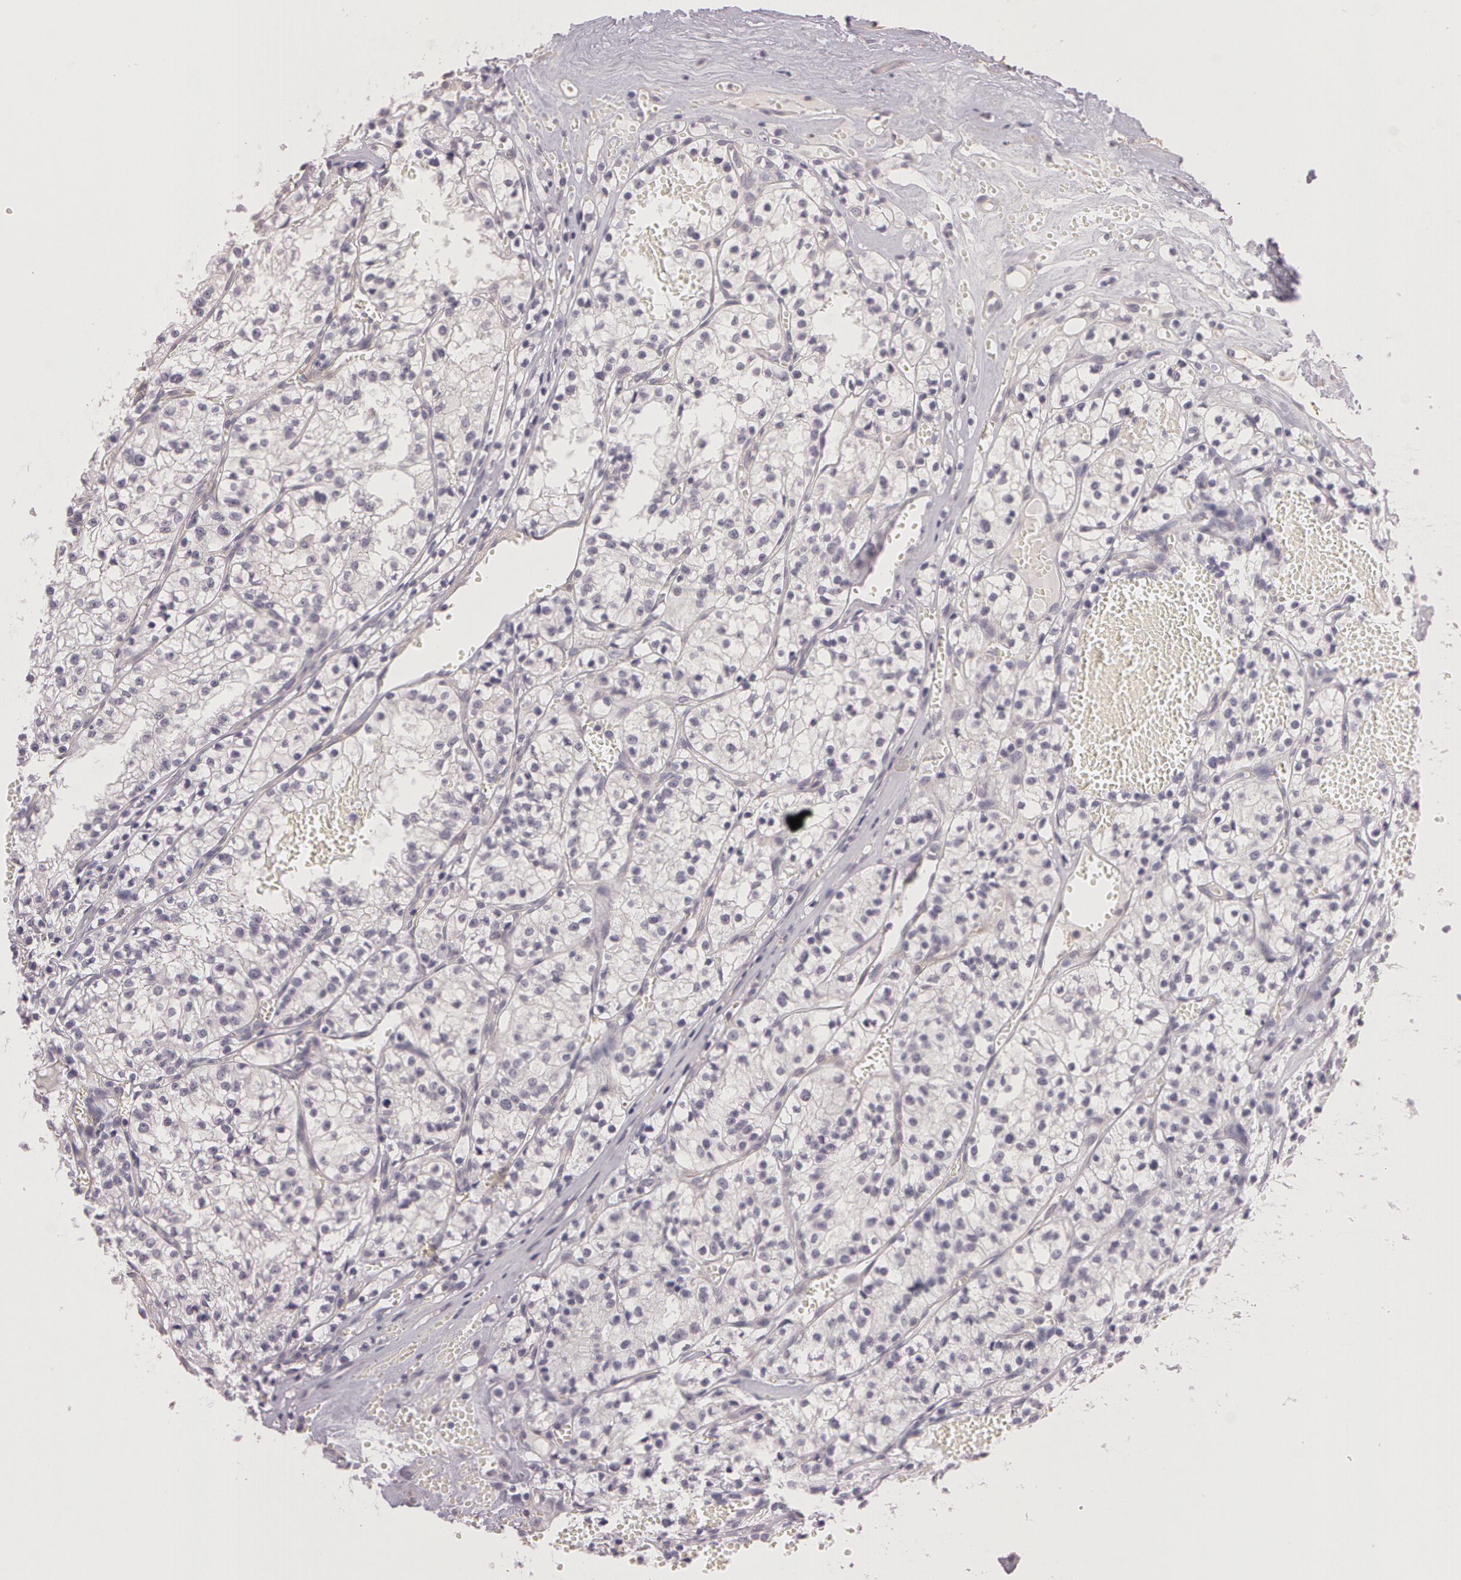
{"staining": {"intensity": "negative", "quantity": "none", "location": "none"}, "tissue": "renal cancer", "cell_type": "Tumor cells", "image_type": "cancer", "snomed": [{"axis": "morphology", "description": "Adenocarcinoma, NOS"}, {"axis": "topography", "description": "Kidney"}], "caption": "There is no significant positivity in tumor cells of renal cancer. (Immunohistochemistry (ihc), brightfield microscopy, high magnification).", "gene": "G2E3", "patient": {"sex": "male", "age": 61}}